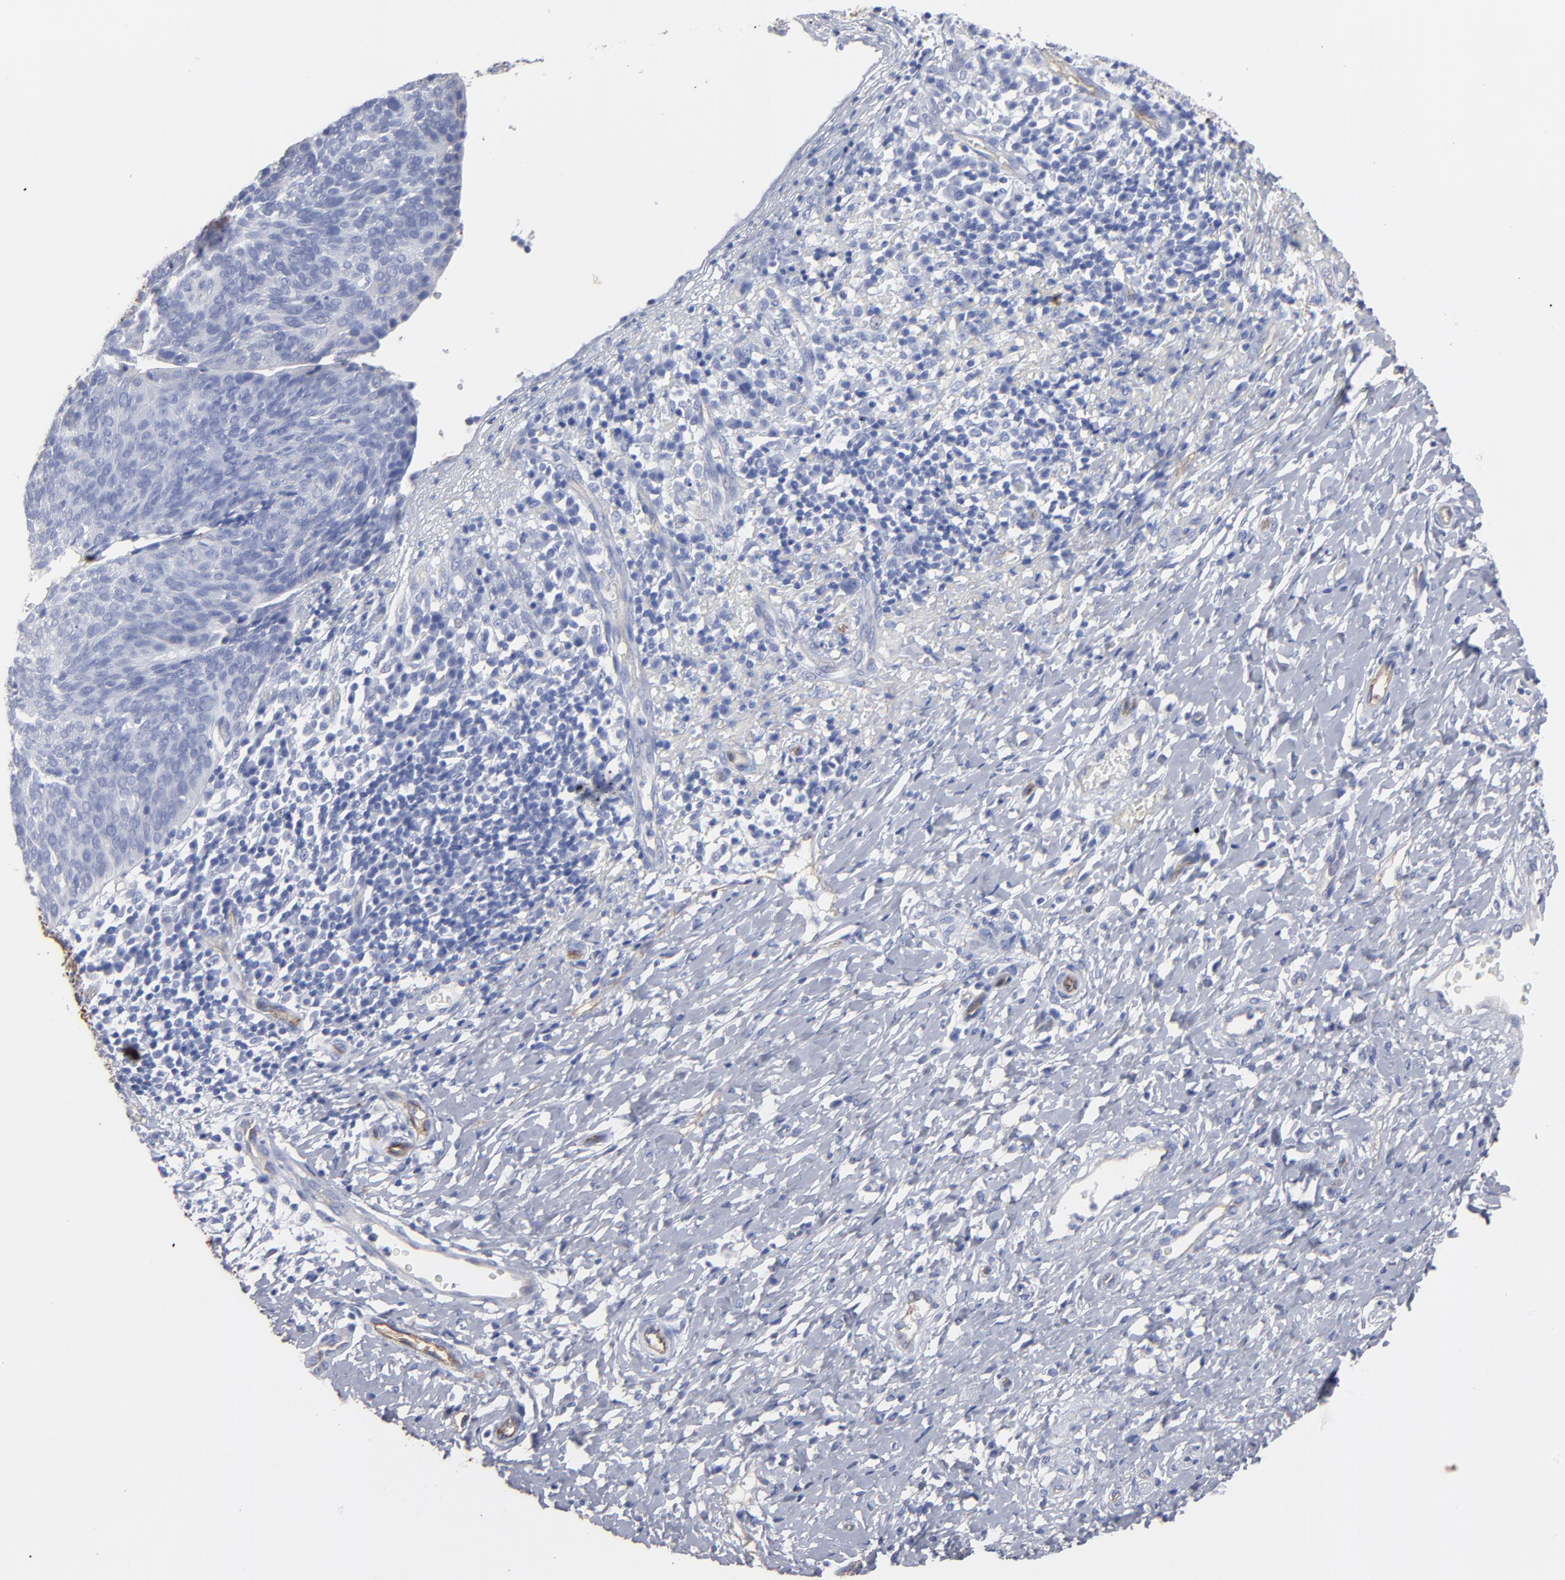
{"staining": {"intensity": "negative", "quantity": "none", "location": "none"}, "tissue": "cervical cancer", "cell_type": "Tumor cells", "image_type": "cancer", "snomed": [{"axis": "morphology", "description": "Normal tissue, NOS"}, {"axis": "morphology", "description": "Squamous cell carcinoma, NOS"}, {"axis": "topography", "description": "Cervix"}], "caption": "High magnification brightfield microscopy of cervical squamous cell carcinoma stained with DAB (brown) and counterstained with hematoxylin (blue): tumor cells show no significant positivity.", "gene": "TM4SF1", "patient": {"sex": "female", "age": 39}}